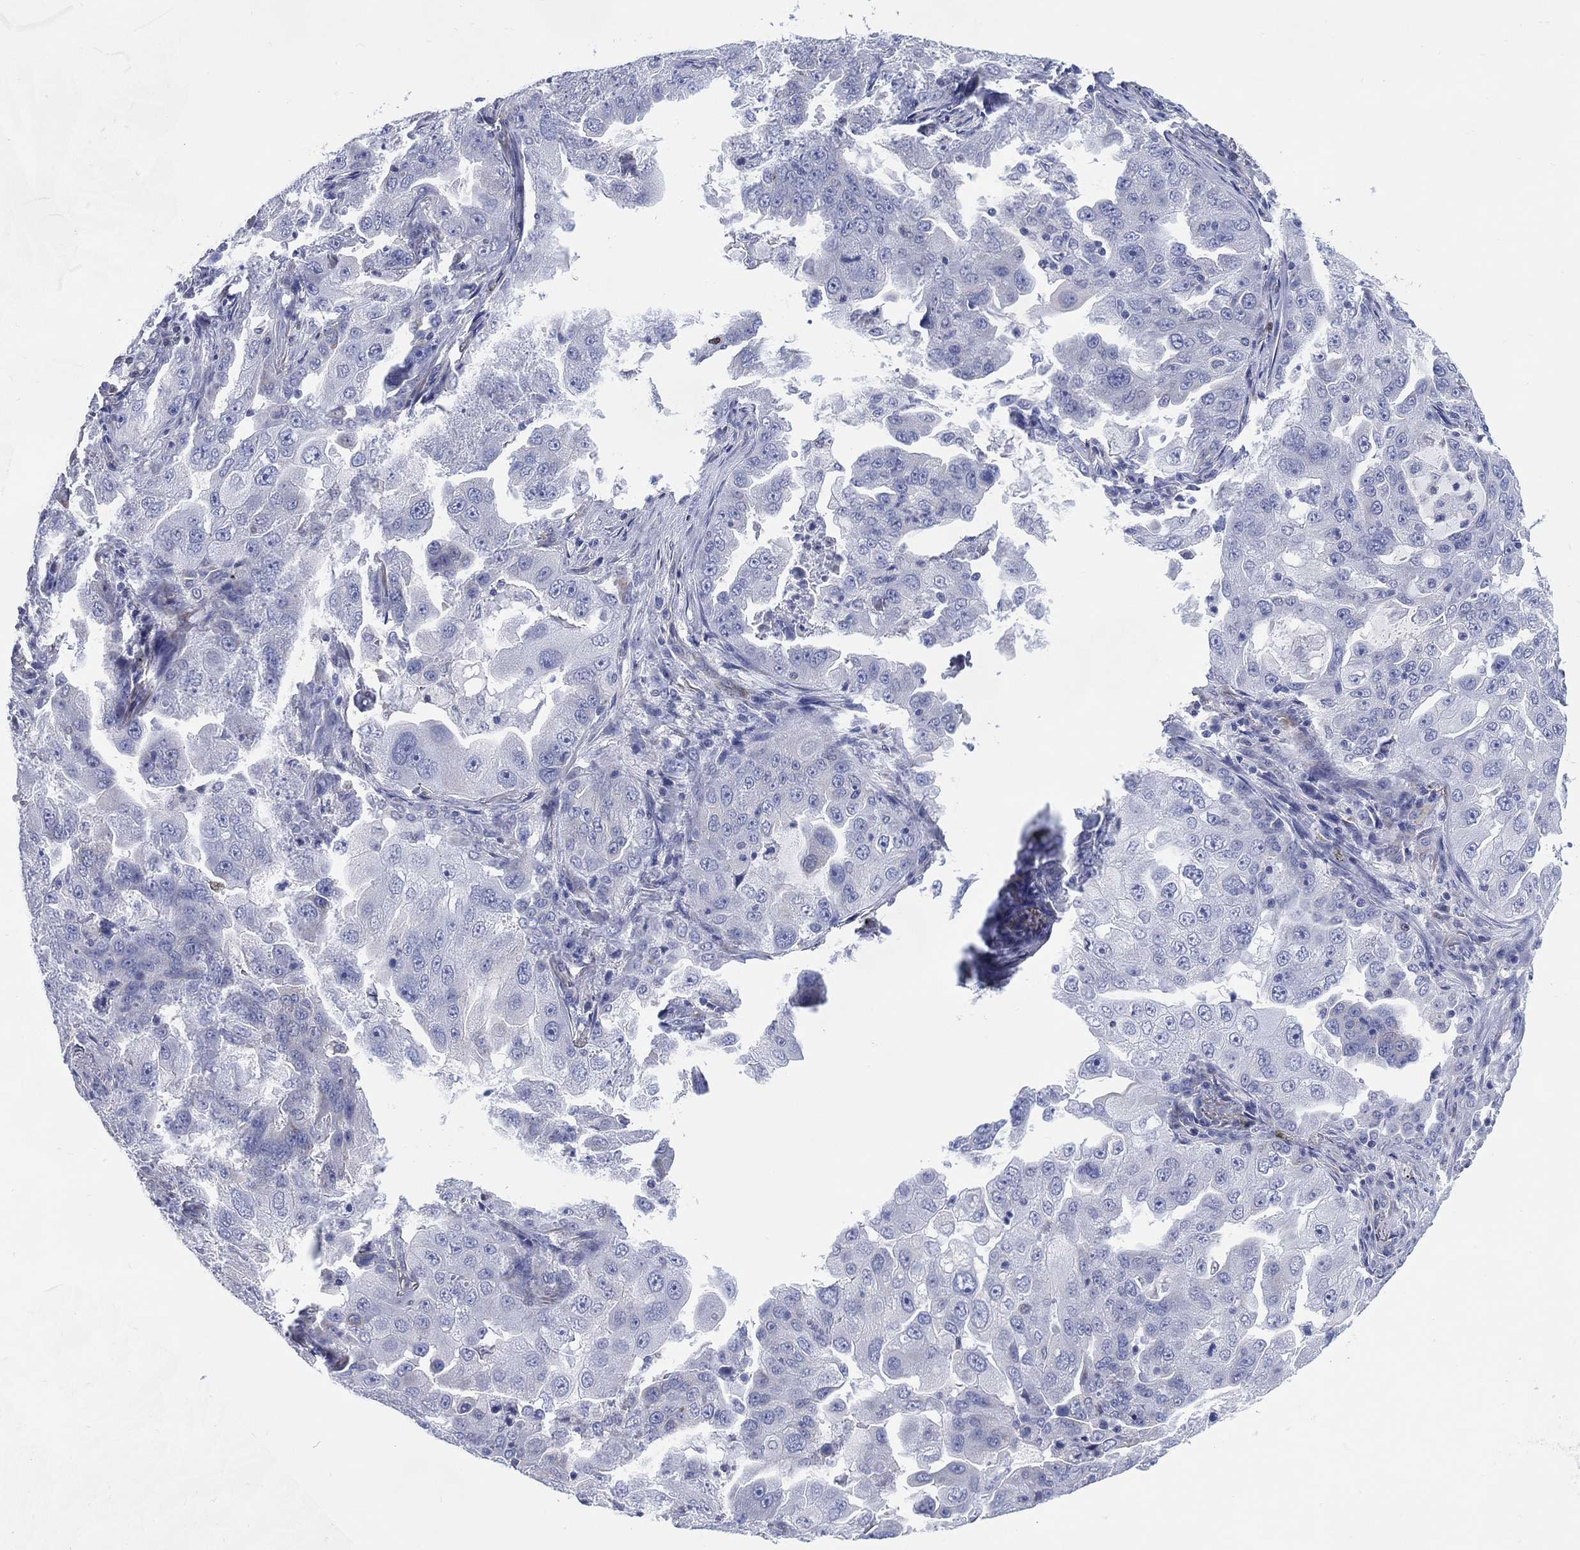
{"staining": {"intensity": "negative", "quantity": "none", "location": "none"}, "tissue": "lung cancer", "cell_type": "Tumor cells", "image_type": "cancer", "snomed": [{"axis": "morphology", "description": "Adenocarcinoma, NOS"}, {"axis": "topography", "description": "Lung"}], "caption": "Tumor cells show no significant protein positivity in adenocarcinoma (lung).", "gene": "DDI1", "patient": {"sex": "female", "age": 61}}